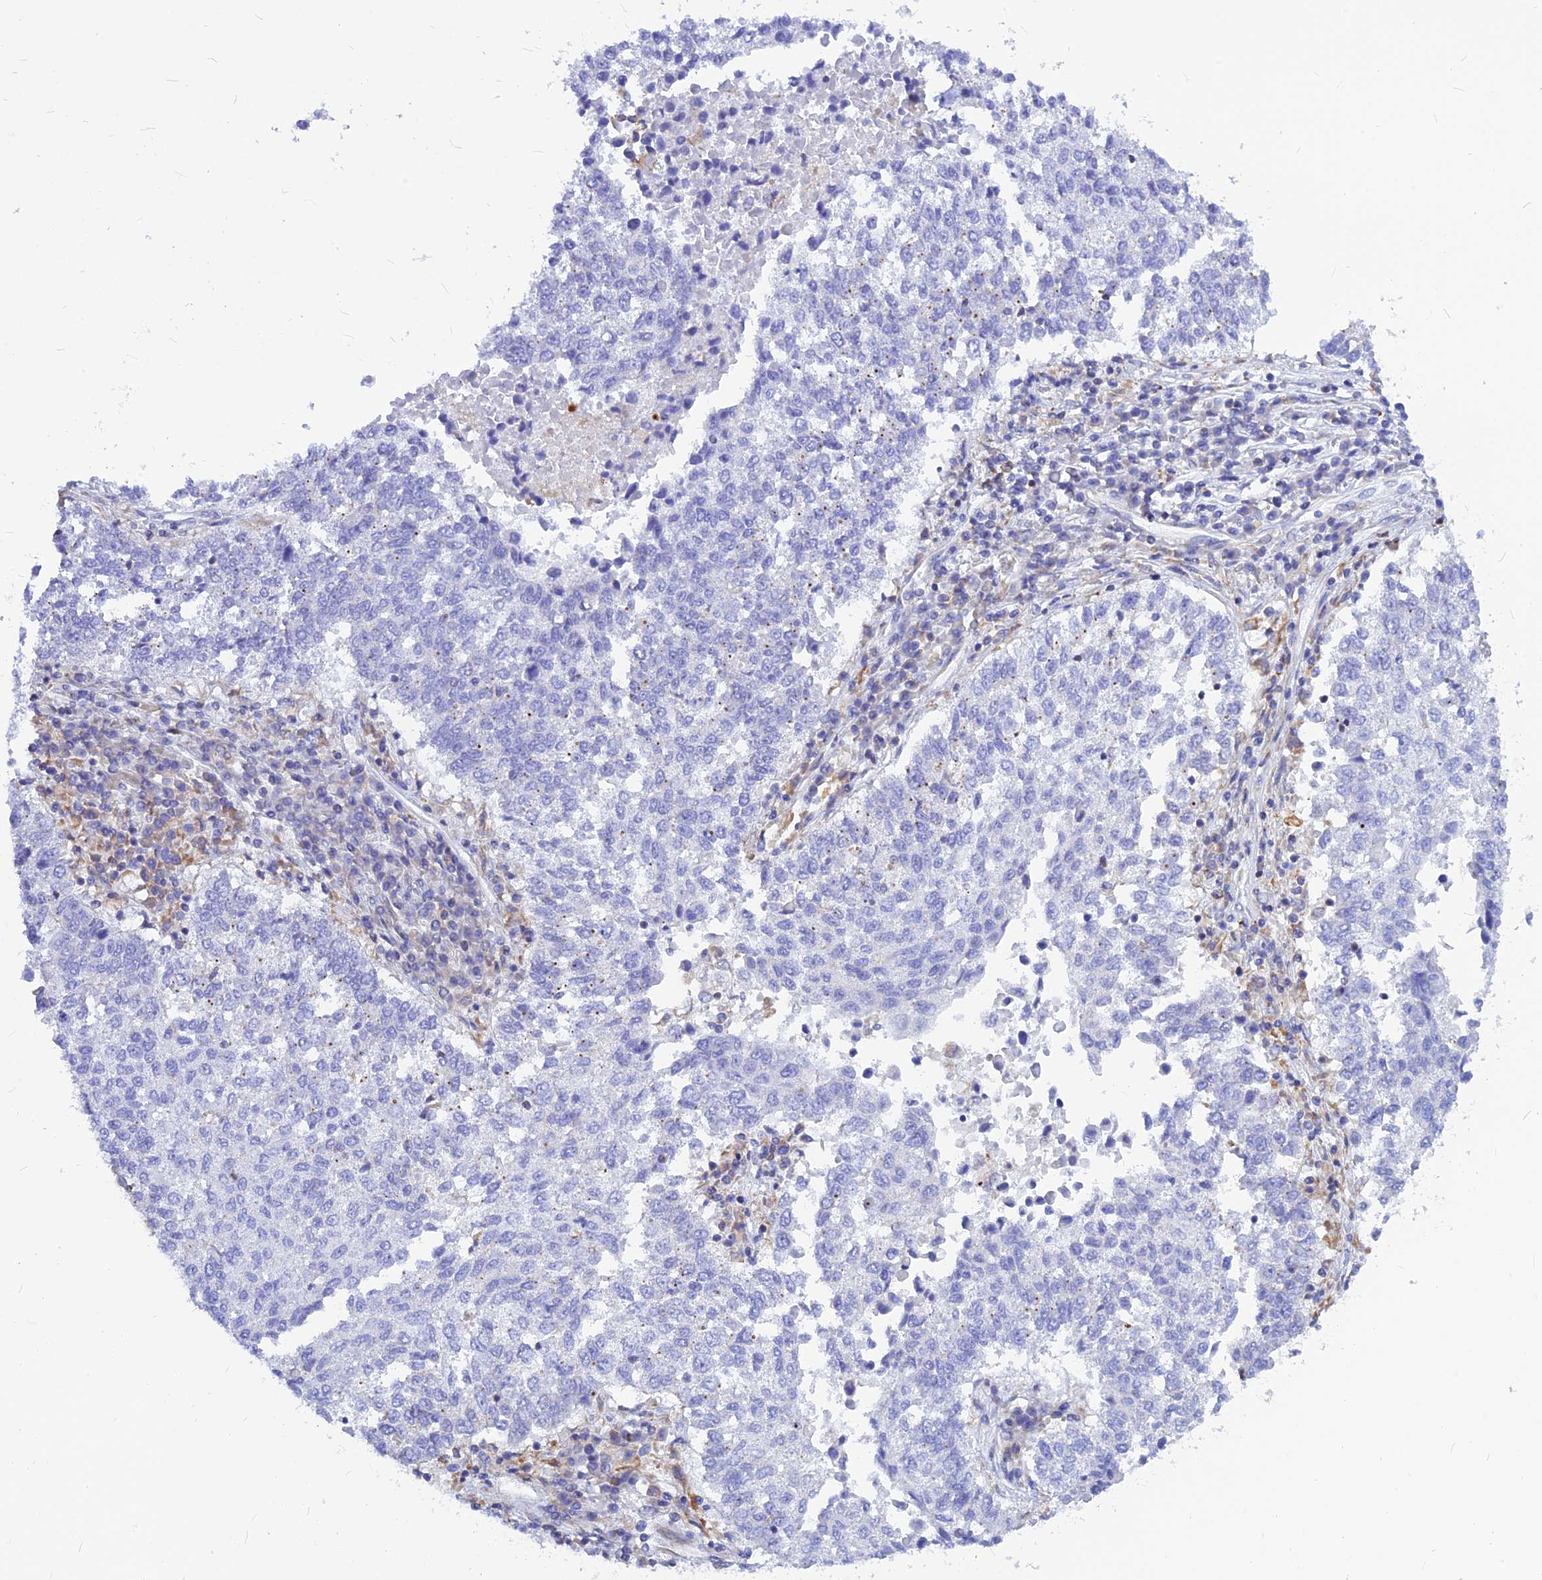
{"staining": {"intensity": "negative", "quantity": "none", "location": "none"}, "tissue": "lung cancer", "cell_type": "Tumor cells", "image_type": "cancer", "snomed": [{"axis": "morphology", "description": "Squamous cell carcinoma, NOS"}, {"axis": "topography", "description": "Lung"}], "caption": "High power microscopy micrograph of an immunohistochemistry (IHC) micrograph of squamous cell carcinoma (lung), revealing no significant staining in tumor cells.", "gene": "CNOT6", "patient": {"sex": "male", "age": 73}}